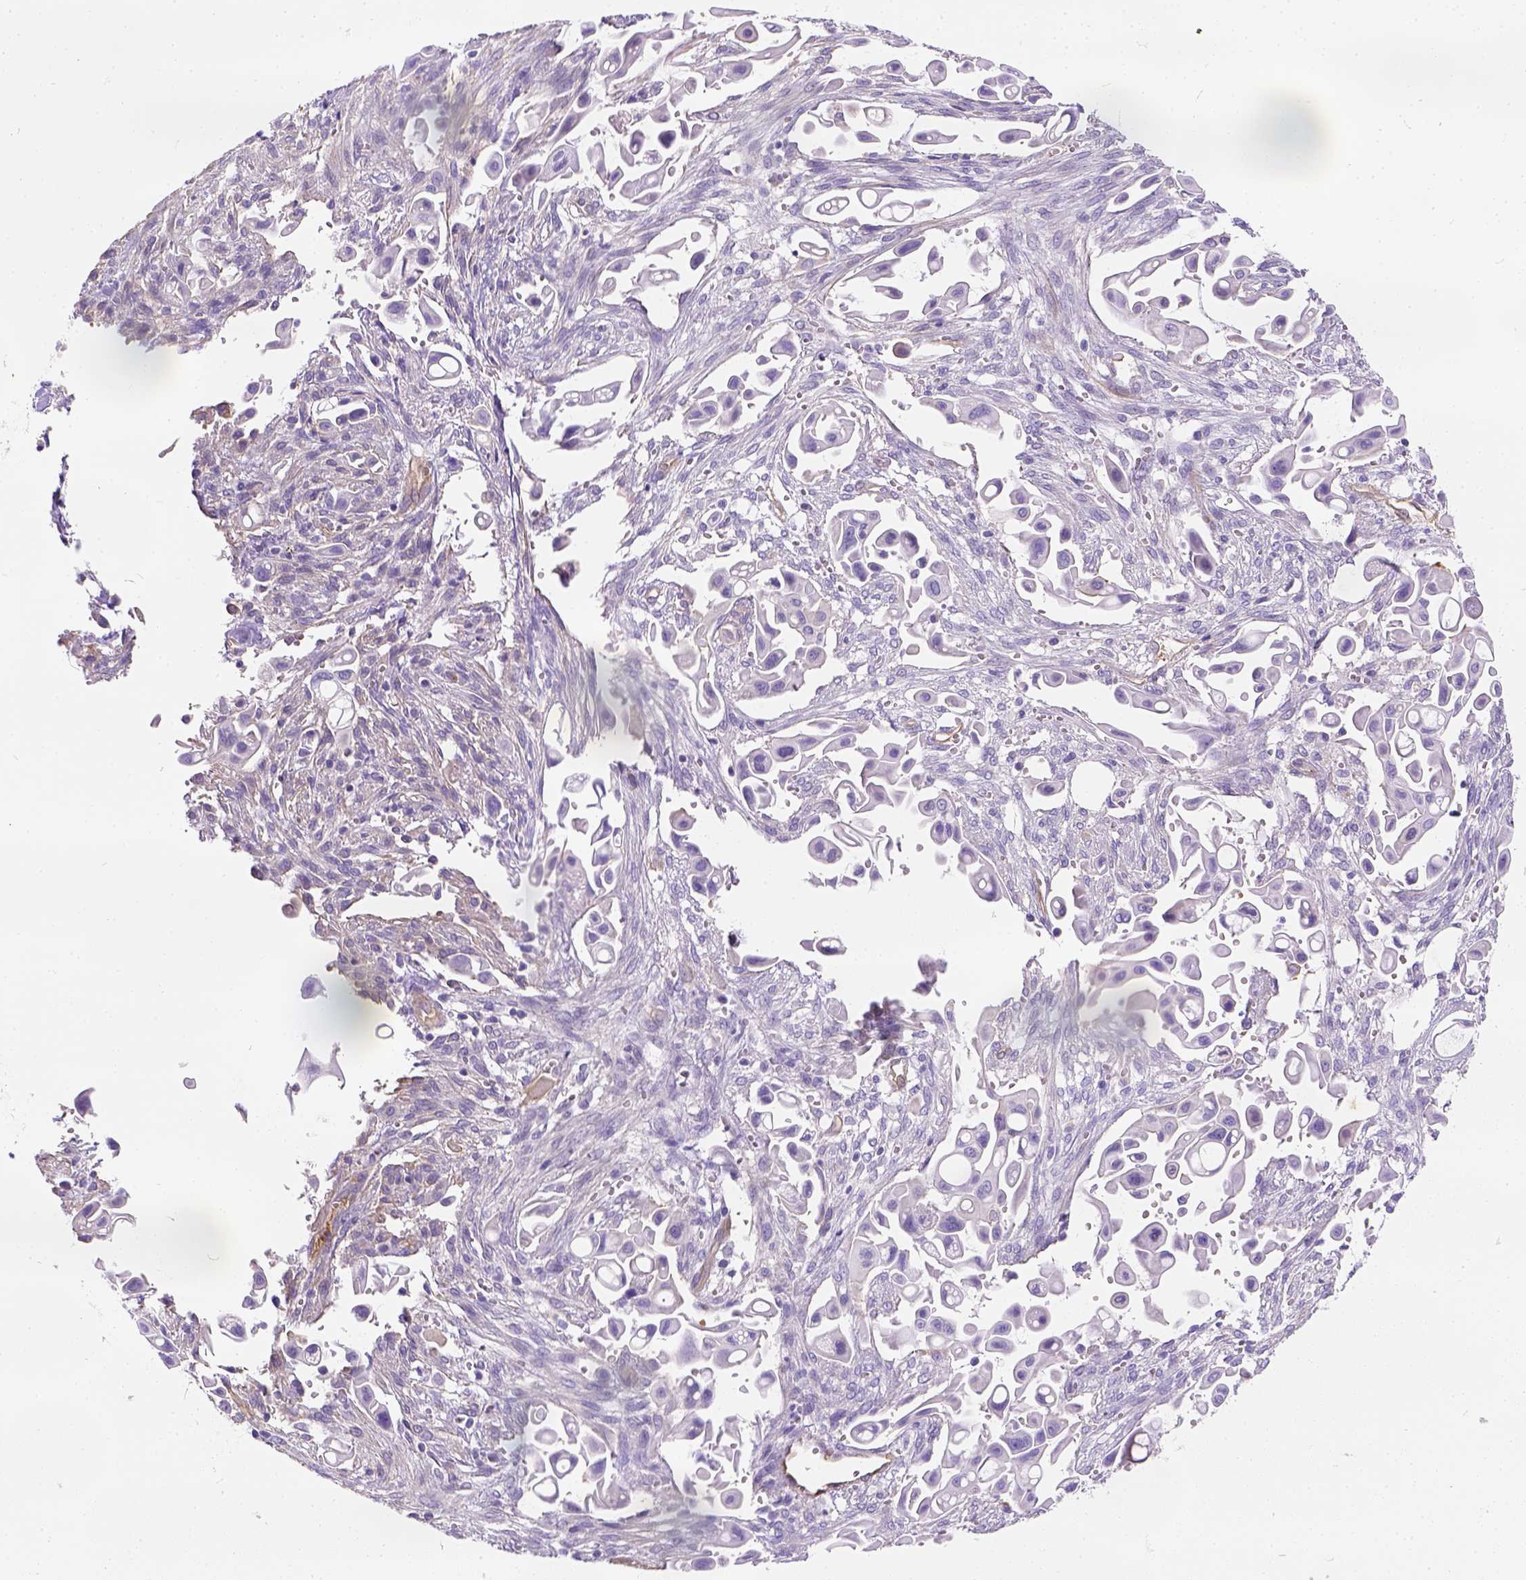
{"staining": {"intensity": "negative", "quantity": "none", "location": "none"}, "tissue": "pancreatic cancer", "cell_type": "Tumor cells", "image_type": "cancer", "snomed": [{"axis": "morphology", "description": "Adenocarcinoma, NOS"}, {"axis": "topography", "description": "Pancreas"}], "caption": "IHC photomicrograph of human adenocarcinoma (pancreatic) stained for a protein (brown), which demonstrates no expression in tumor cells.", "gene": "PHF7", "patient": {"sex": "male", "age": 50}}